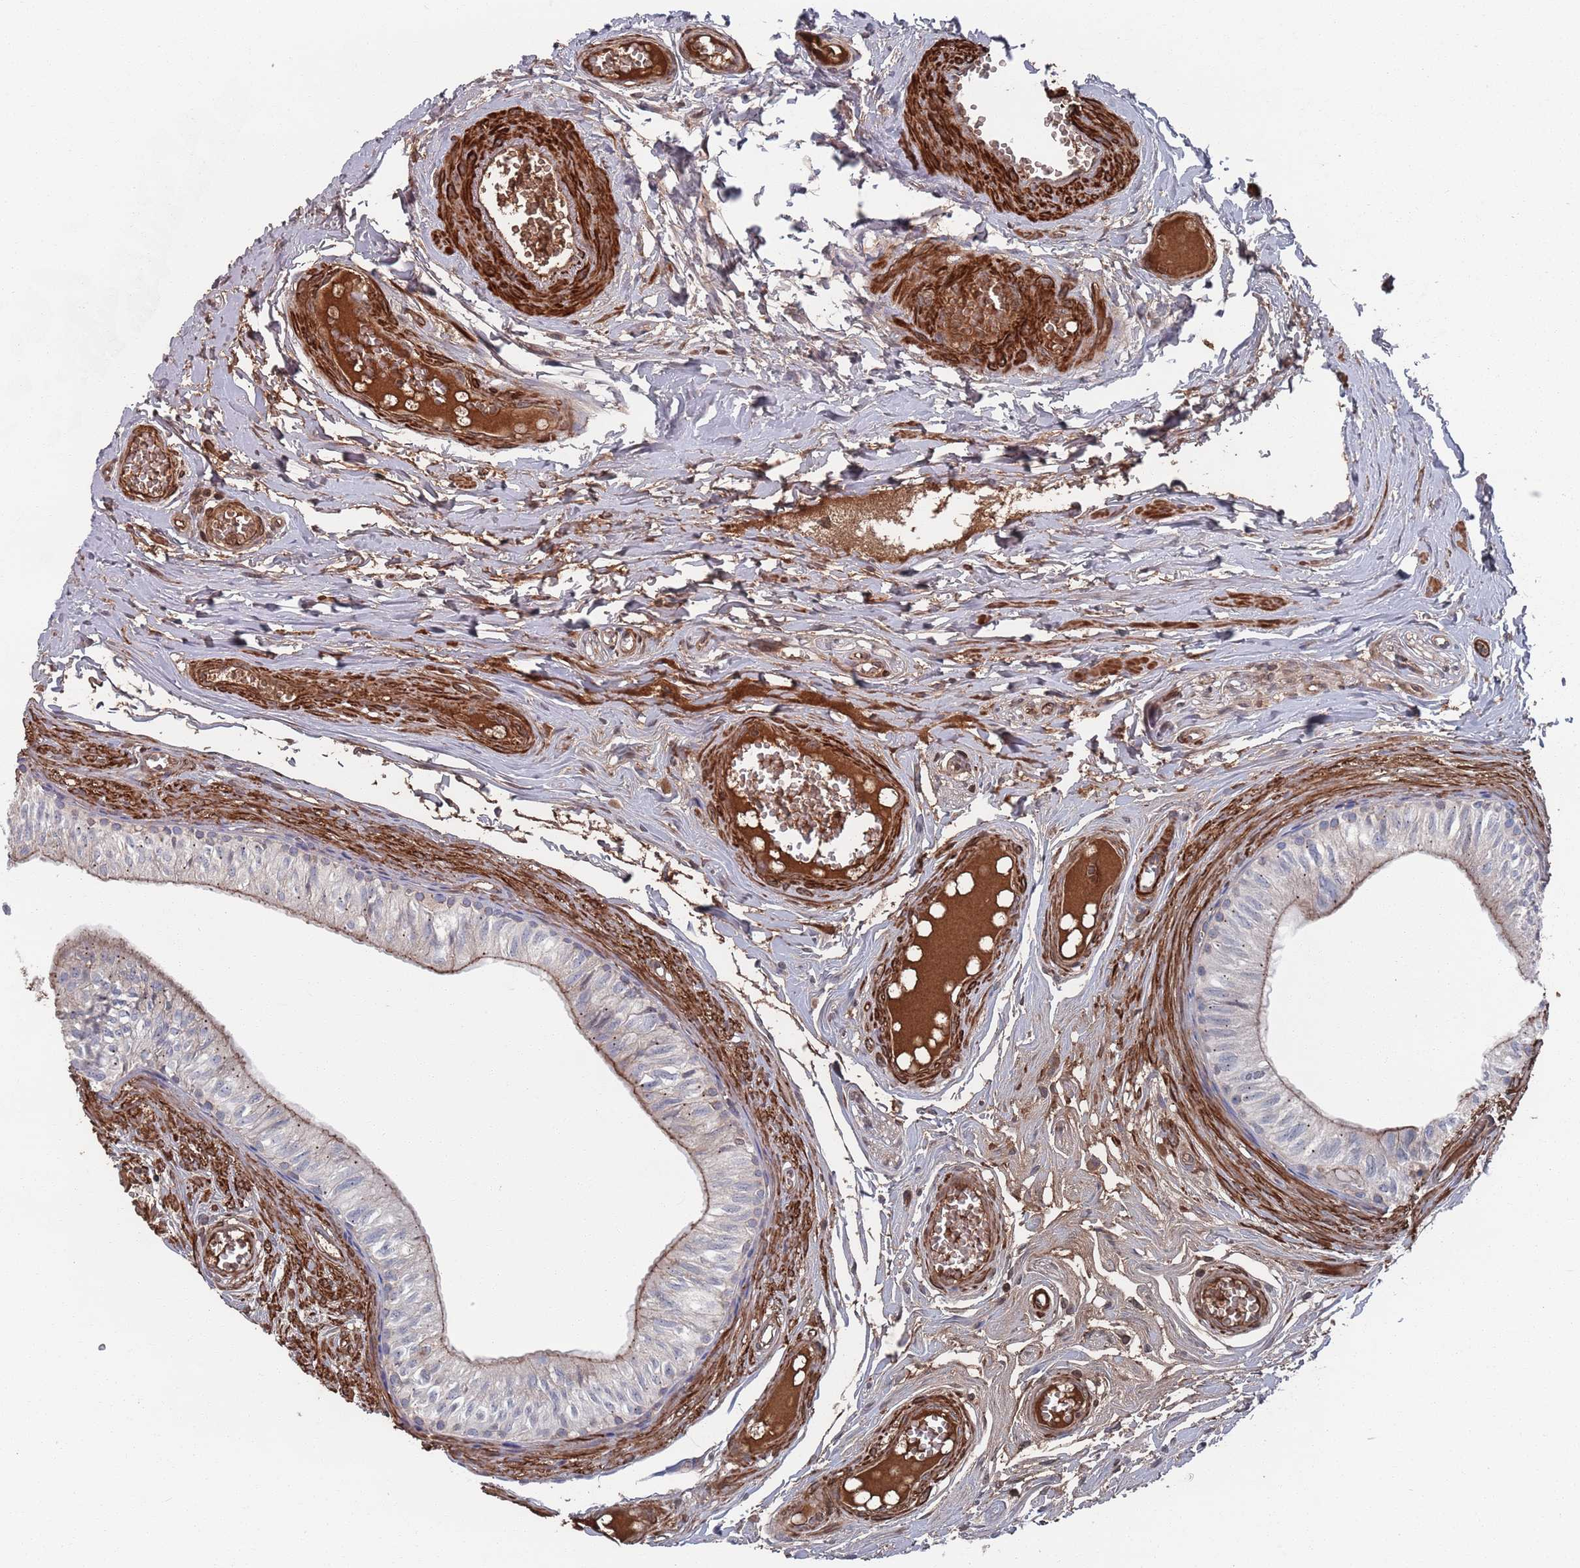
{"staining": {"intensity": "moderate", "quantity": "<25%", "location": "cytoplasmic/membranous"}, "tissue": "epididymis", "cell_type": "Glandular cells", "image_type": "normal", "snomed": [{"axis": "morphology", "description": "Normal tissue, NOS"}, {"axis": "topography", "description": "Epididymis"}], "caption": "A brown stain highlights moderate cytoplasmic/membranous positivity of a protein in glandular cells of benign human epididymis. (Stains: DAB (3,3'-diaminobenzidine) in brown, nuclei in blue, Microscopy: brightfield microscopy at high magnification).", "gene": "PLEKHA4", "patient": {"sex": "male", "age": 37}}